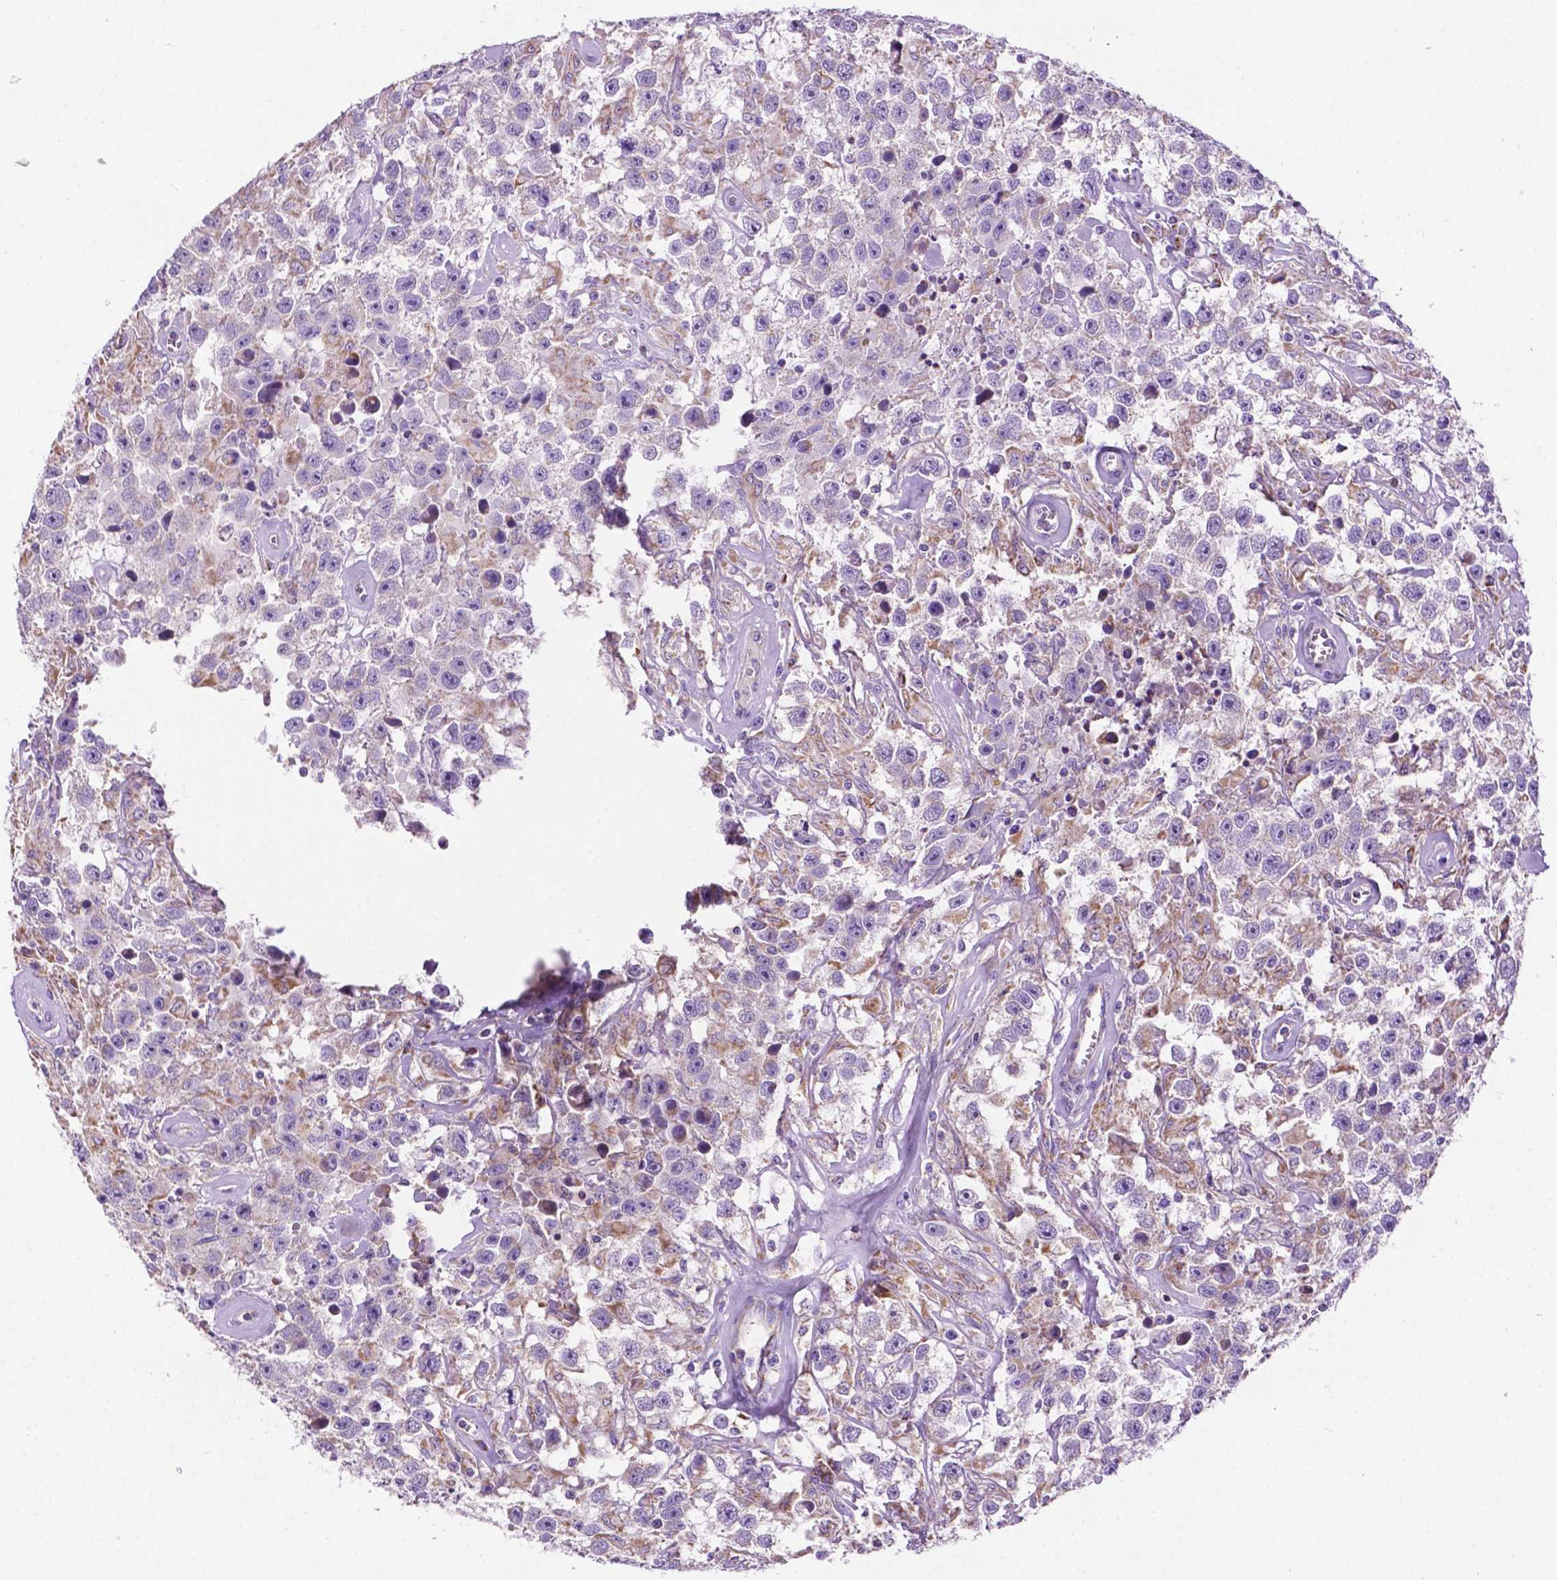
{"staining": {"intensity": "weak", "quantity": "<25%", "location": "cytoplasmic/membranous"}, "tissue": "testis cancer", "cell_type": "Tumor cells", "image_type": "cancer", "snomed": [{"axis": "morphology", "description": "Seminoma, NOS"}, {"axis": "topography", "description": "Testis"}], "caption": "Immunohistochemical staining of seminoma (testis) exhibits no significant staining in tumor cells.", "gene": "PHYHIP", "patient": {"sex": "male", "age": 43}}